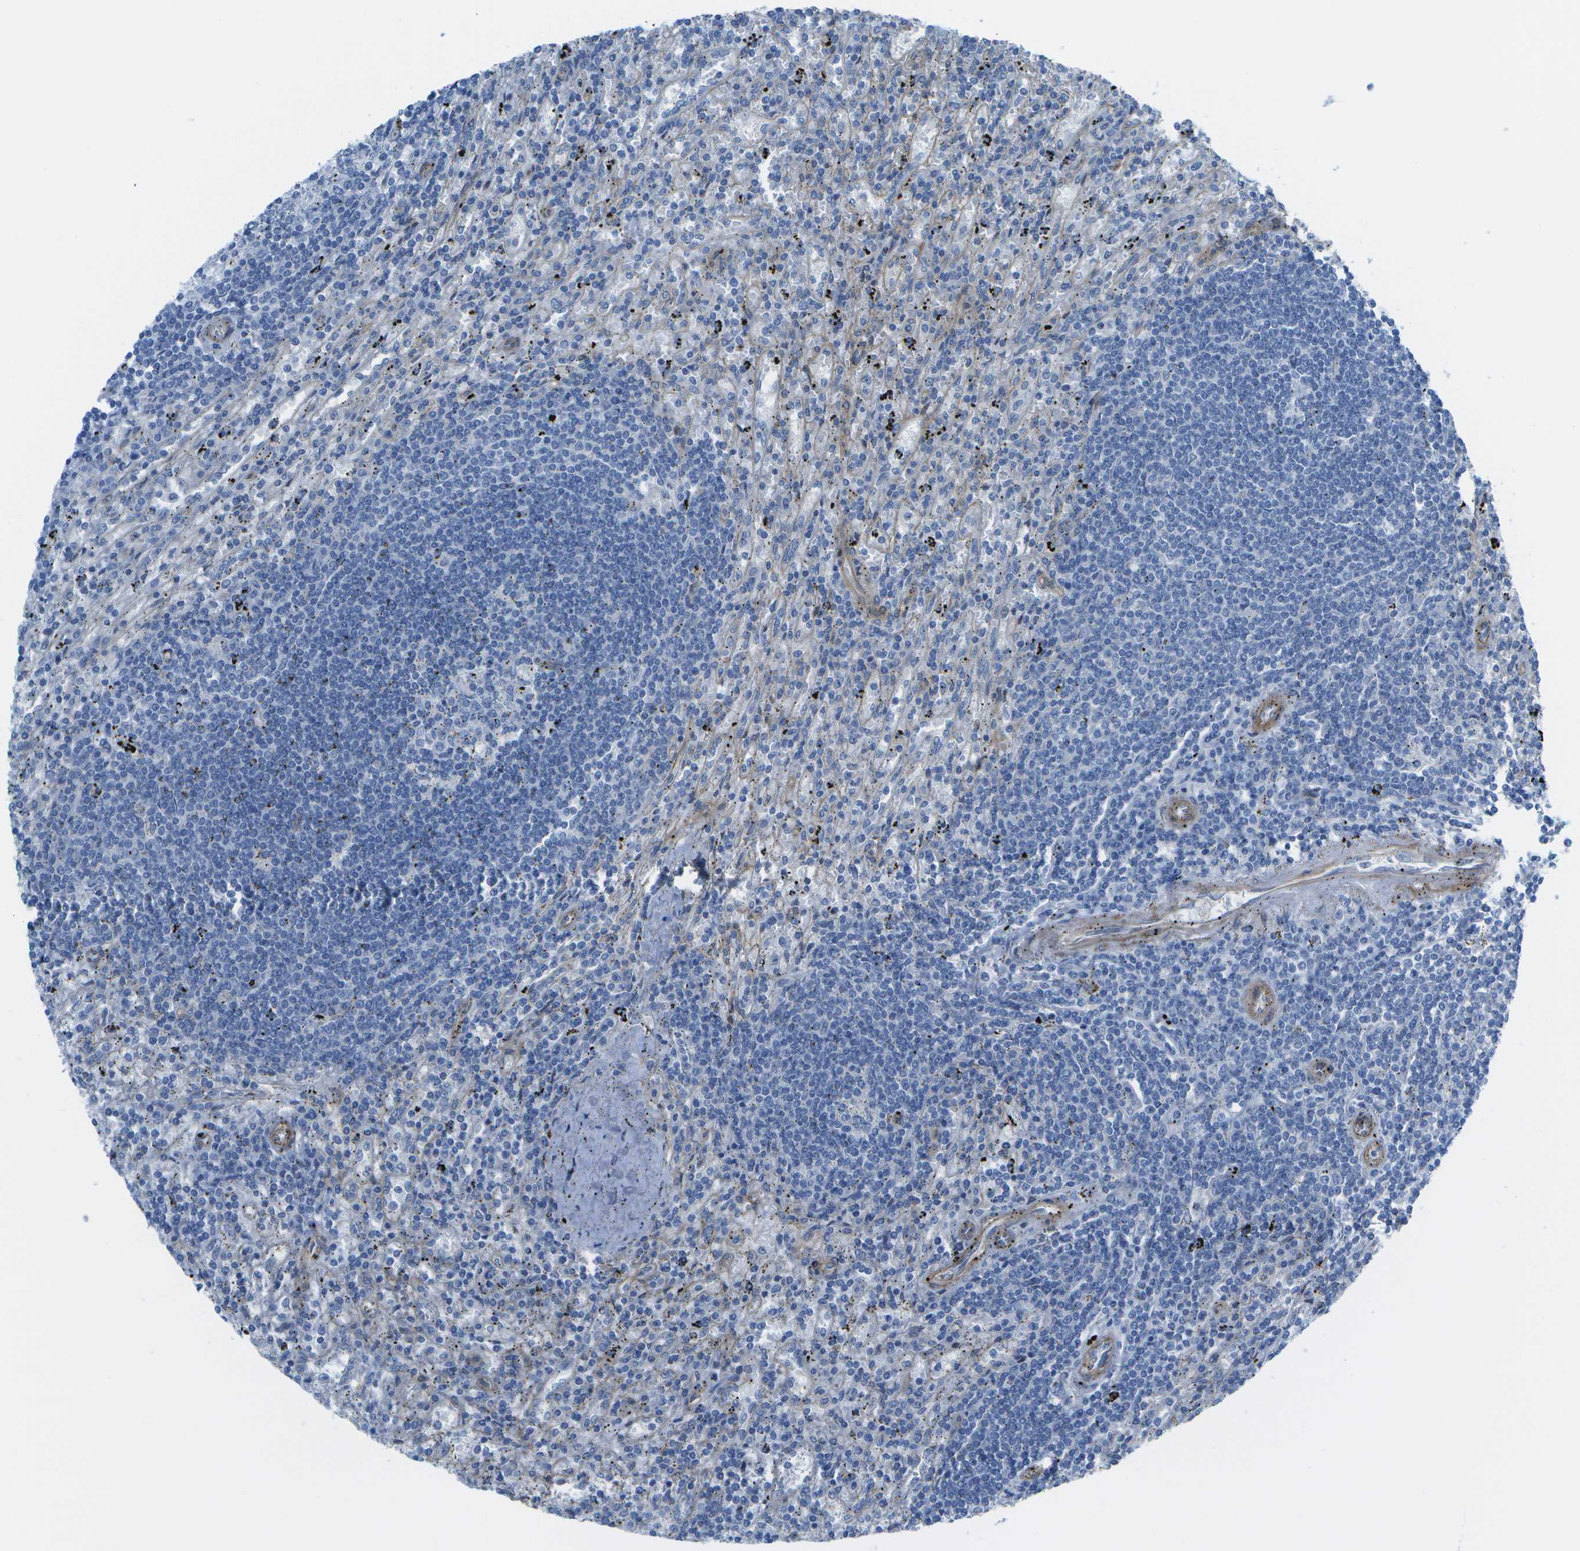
{"staining": {"intensity": "negative", "quantity": "none", "location": "none"}, "tissue": "lymphoma", "cell_type": "Tumor cells", "image_type": "cancer", "snomed": [{"axis": "morphology", "description": "Malignant lymphoma, non-Hodgkin's type, Low grade"}, {"axis": "topography", "description": "Spleen"}], "caption": "Protein analysis of low-grade malignant lymphoma, non-Hodgkin's type demonstrates no significant expression in tumor cells.", "gene": "SORBS3", "patient": {"sex": "male", "age": 76}}